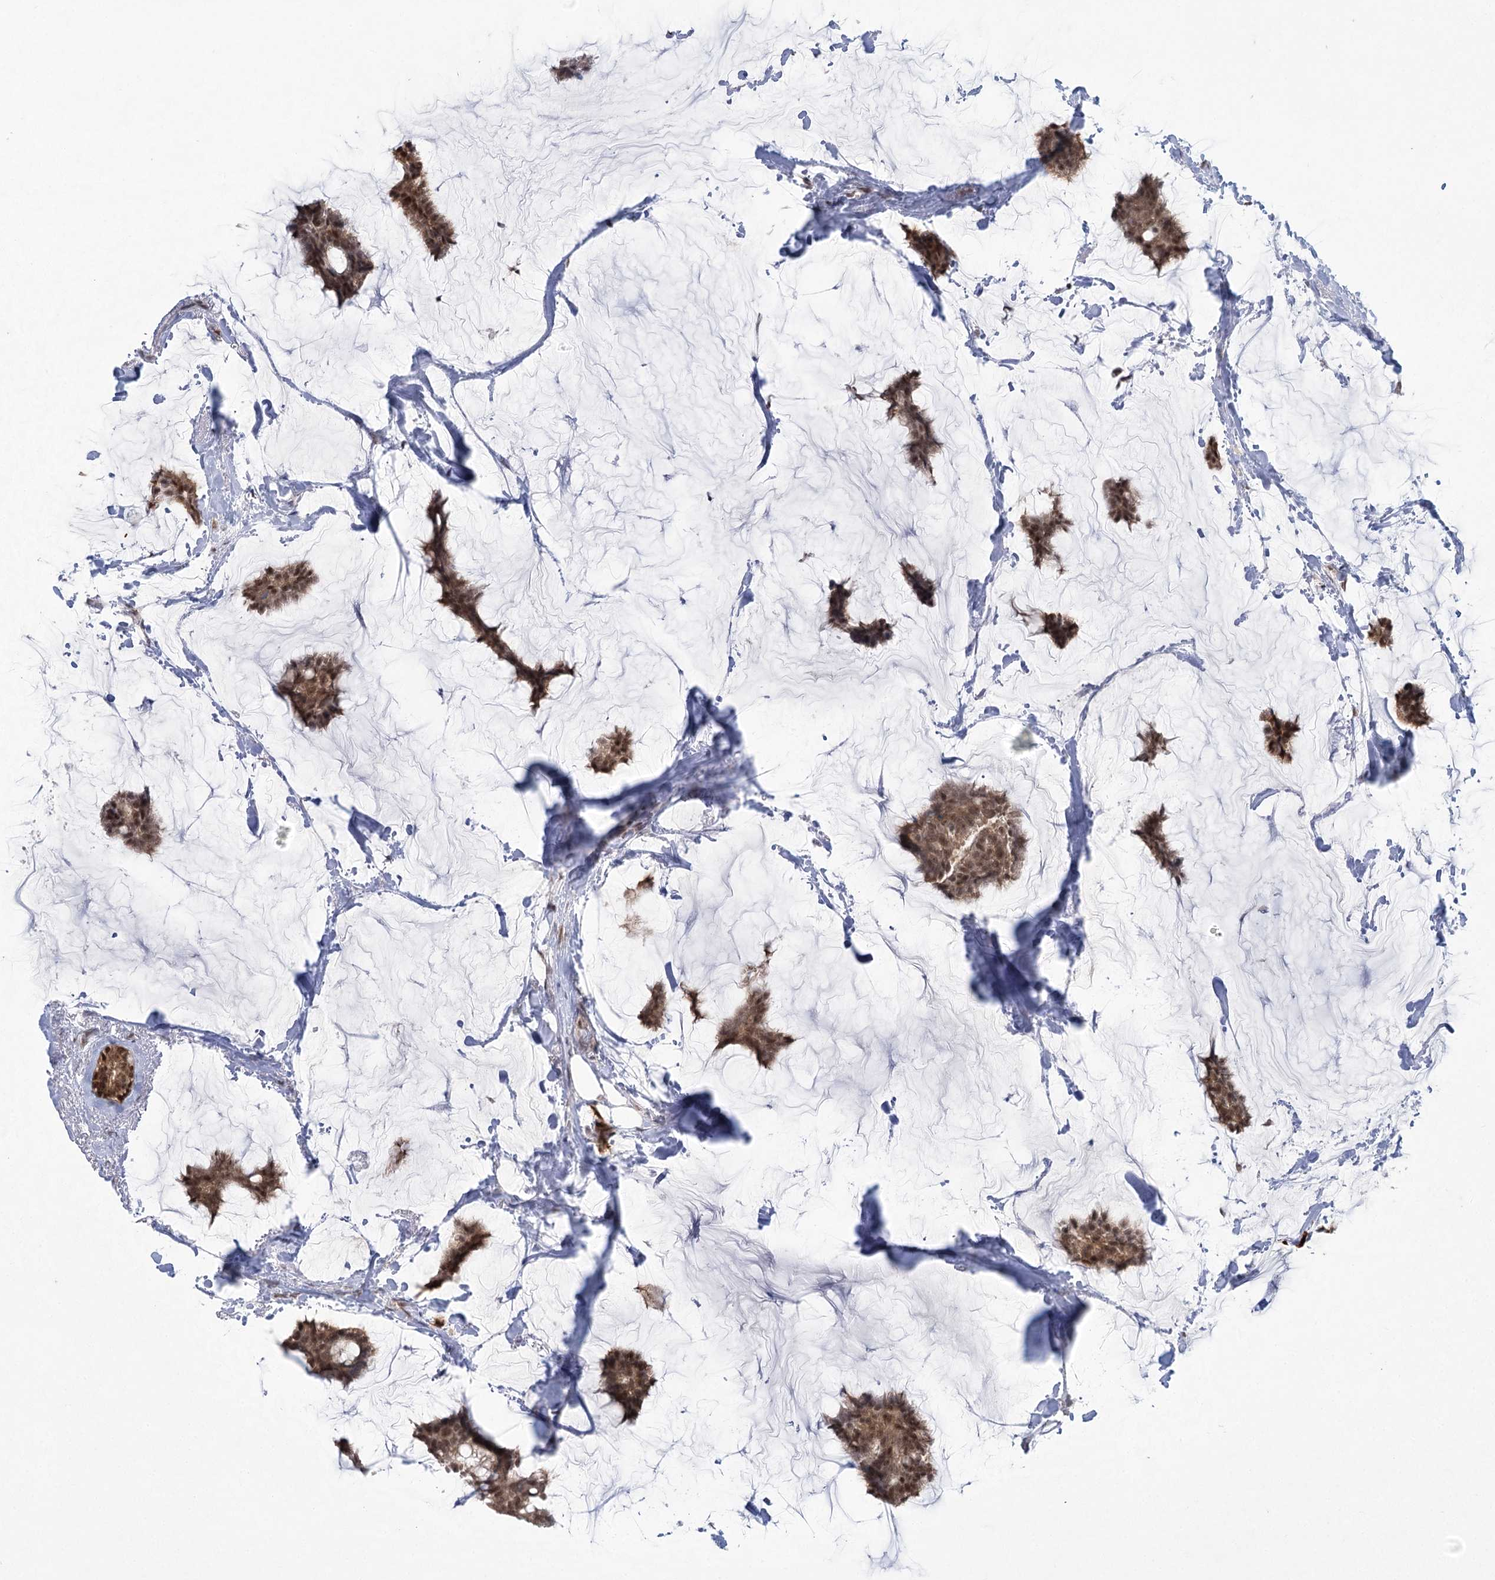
{"staining": {"intensity": "moderate", "quantity": ">75%", "location": "nuclear"}, "tissue": "breast cancer", "cell_type": "Tumor cells", "image_type": "cancer", "snomed": [{"axis": "morphology", "description": "Duct carcinoma"}, {"axis": "topography", "description": "Breast"}], "caption": "Breast cancer (invasive ductal carcinoma) tissue displays moderate nuclear expression in approximately >75% of tumor cells", "gene": "ZCCHC8", "patient": {"sex": "female", "age": 93}}